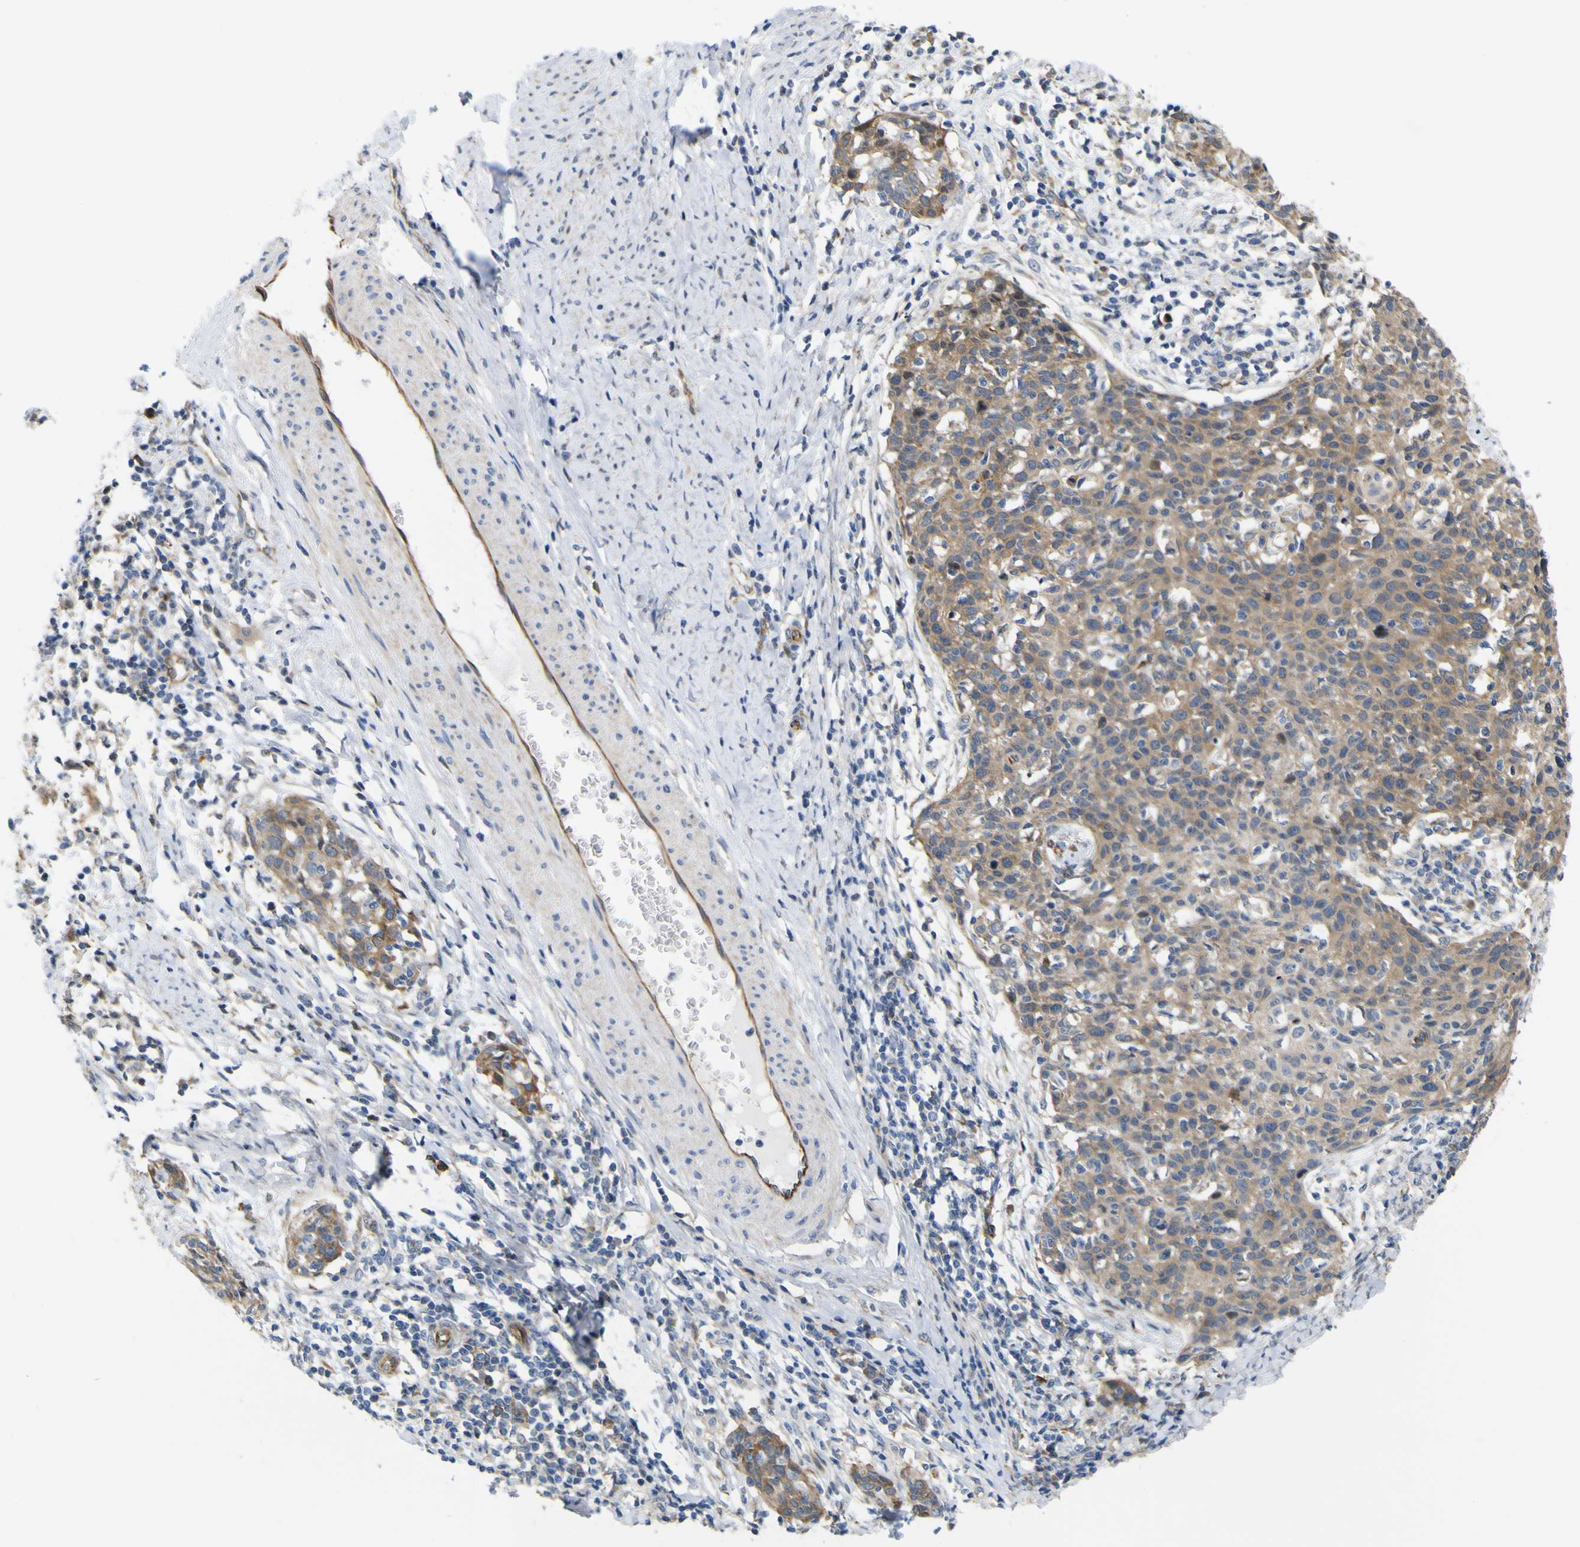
{"staining": {"intensity": "moderate", "quantity": ">75%", "location": "cytoplasmic/membranous"}, "tissue": "cervical cancer", "cell_type": "Tumor cells", "image_type": "cancer", "snomed": [{"axis": "morphology", "description": "Squamous cell carcinoma, NOS"}, {"axis": "topography", "description": "Cervix"}], "caption": "Moderate cytoplasmic/membranous staining for a protein is identified in about >75% of tumor cells of cervical cancer (squamous cell carcinoma) using IHC.", "gene": "JPH1", "patient": {"sex": "female", "age": 38}}